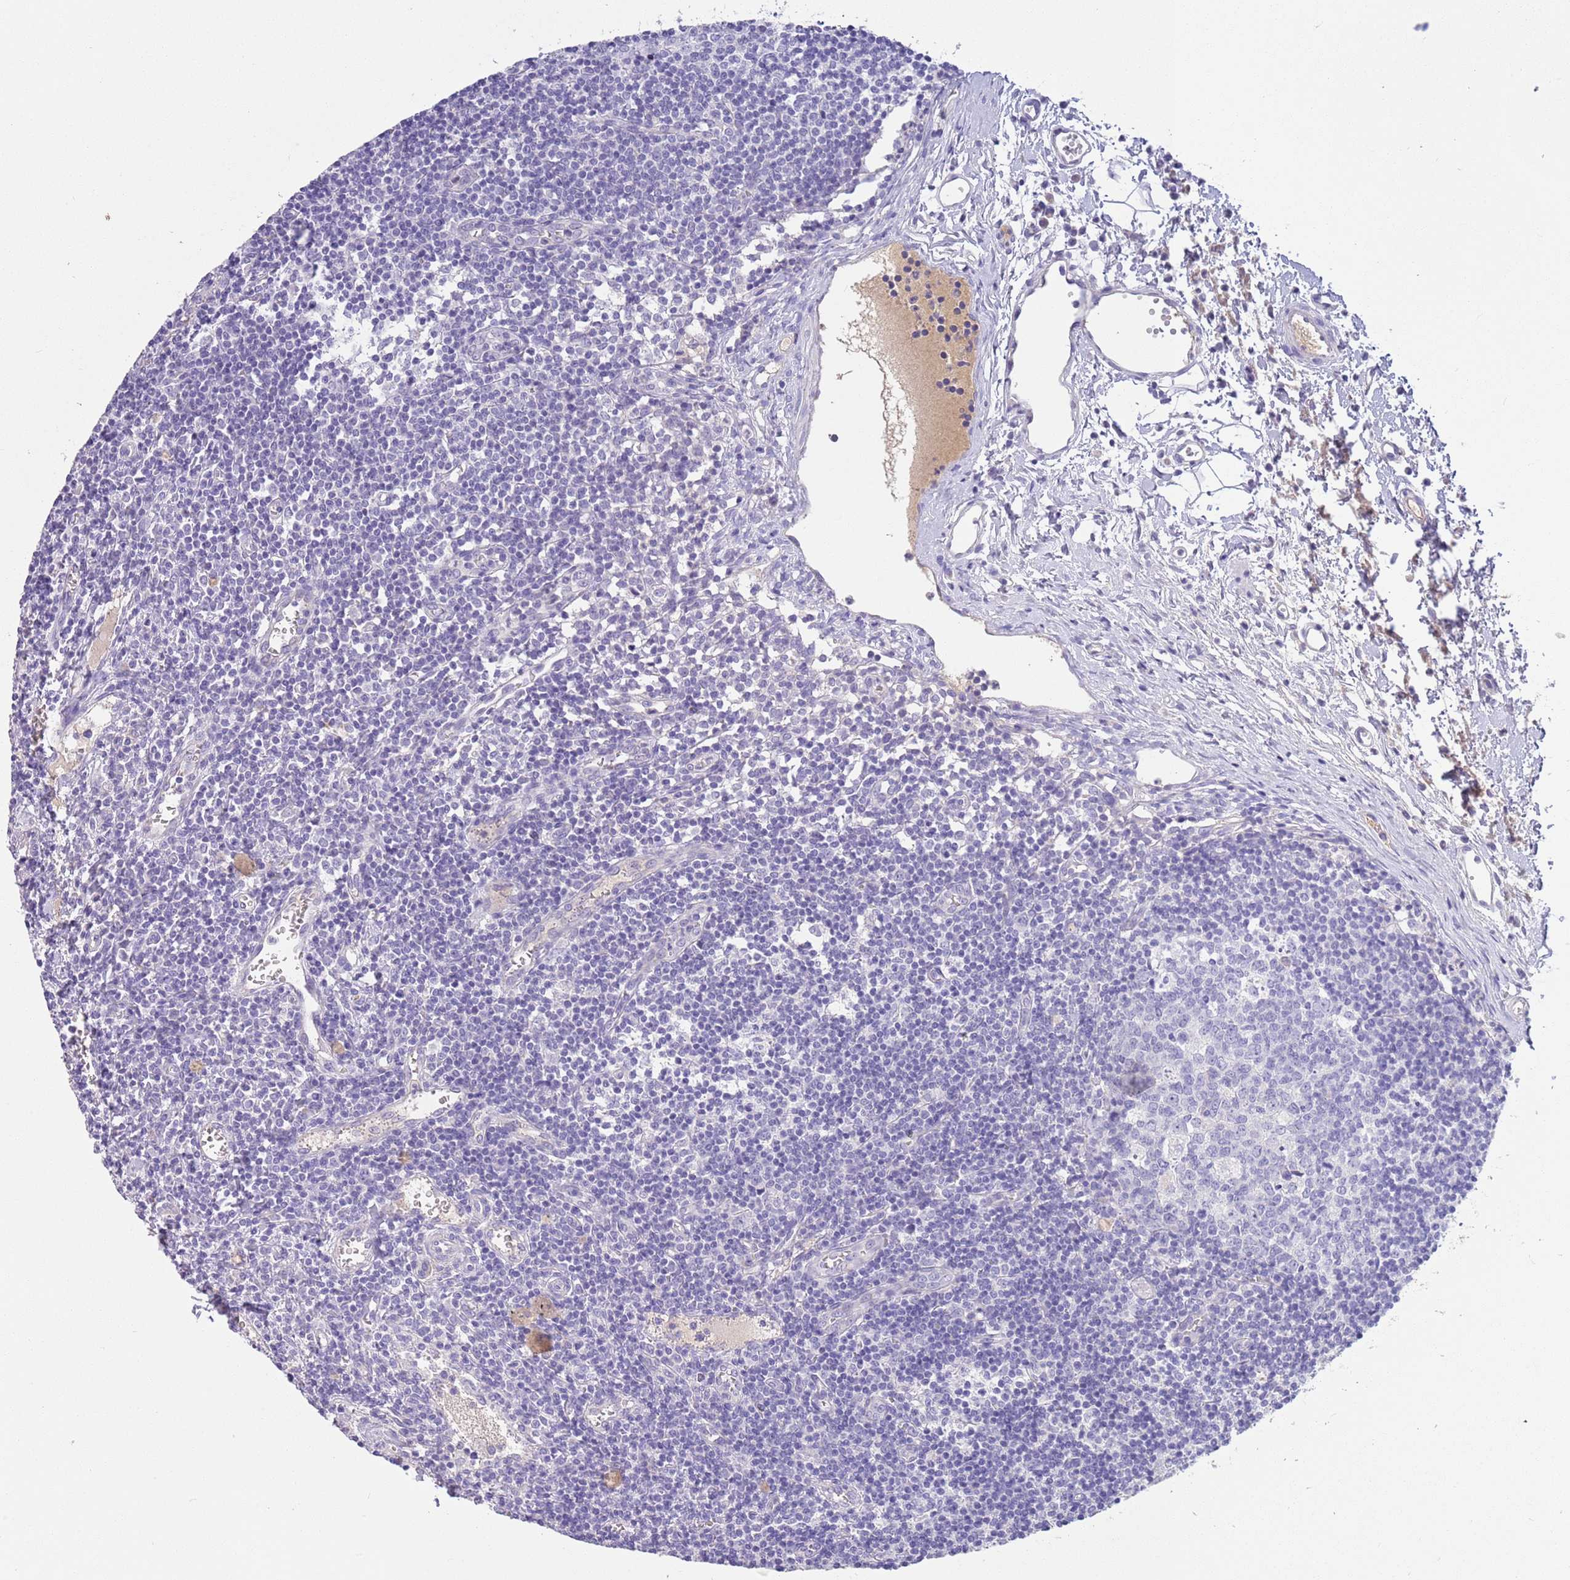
{"staining": {"intensity": "negative", "quantity": "none", "location": "none"}, "tissue": "lymph node", "cell_type": "Germinal center cells", "image_type": "normal", "snomed": [{"axis": "morphology", "description": "Normal tissue, NOS"}, {"axis": "topography", "description": "Lymph node"}], "caption": "Protein analysis of normal lymph node demonstrates no significant expression in germinal center cells.", "gene": "IGFL4", "patient": {"sex": "female", "age": 37}}